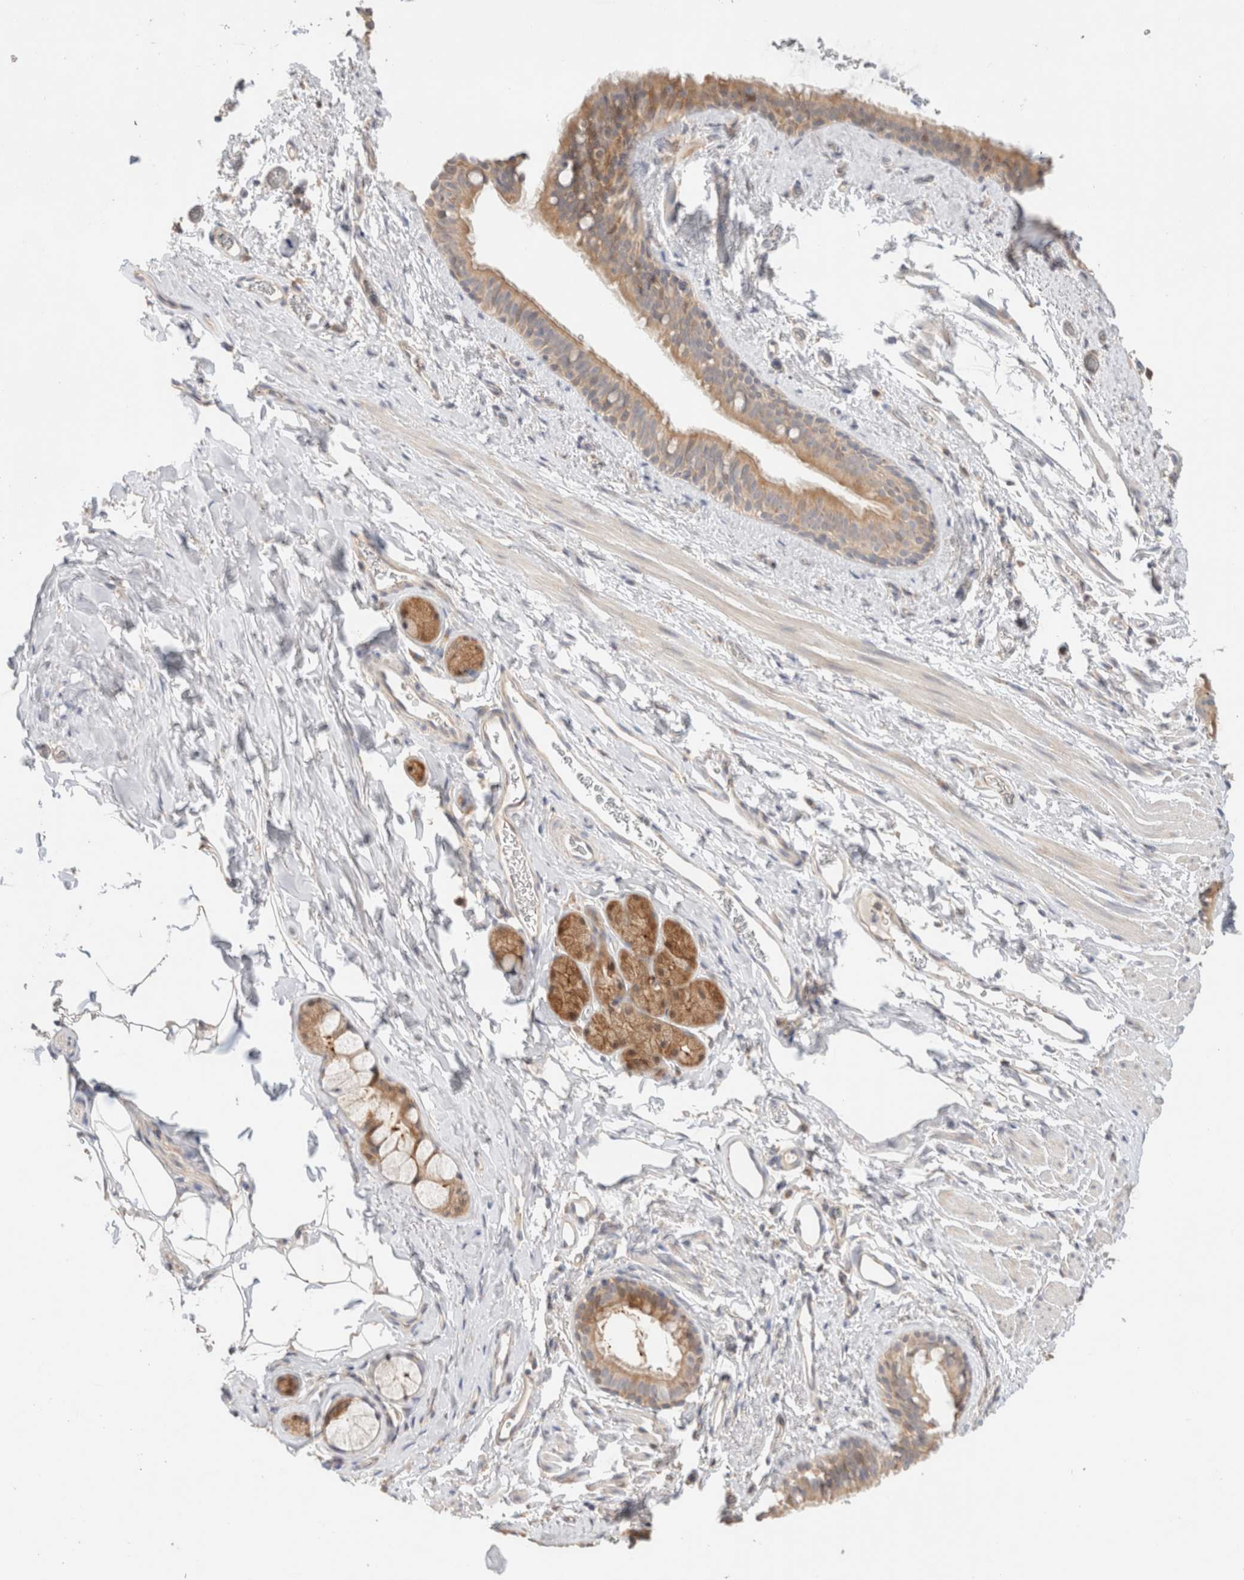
{"staining": {"intensity": "moderate", "quantity": ">75%", "location": "cytoplasmic/membranous"}, "tissue": "bronchus", "cell_type": "Respiratory epithelial cells", "image_type": "normal", "snomed": [{"axis": "morphology", "description": "Normal tissue, NOS"}, {"axis": "topography", "description": "Cartilage tissue"}, {"axis": "topography", "description": "Bronchus"}, {"axis": "topography", "description": "Lung"}], "caption": "Immunohistochemistry staining of normal bronchus, which displays medium levels of moderate cytoplasmic/membranous positivity in about >75% of respiratory epithelial cells indicating moderate cytoplasmic/membranous protein staining. The staining was performed using DAB (brown) for protein detection and nuclei were counterstained in hematoxylin (blue).", "gene": "CA13", "patient": {"sex": "male", "age": 64}}